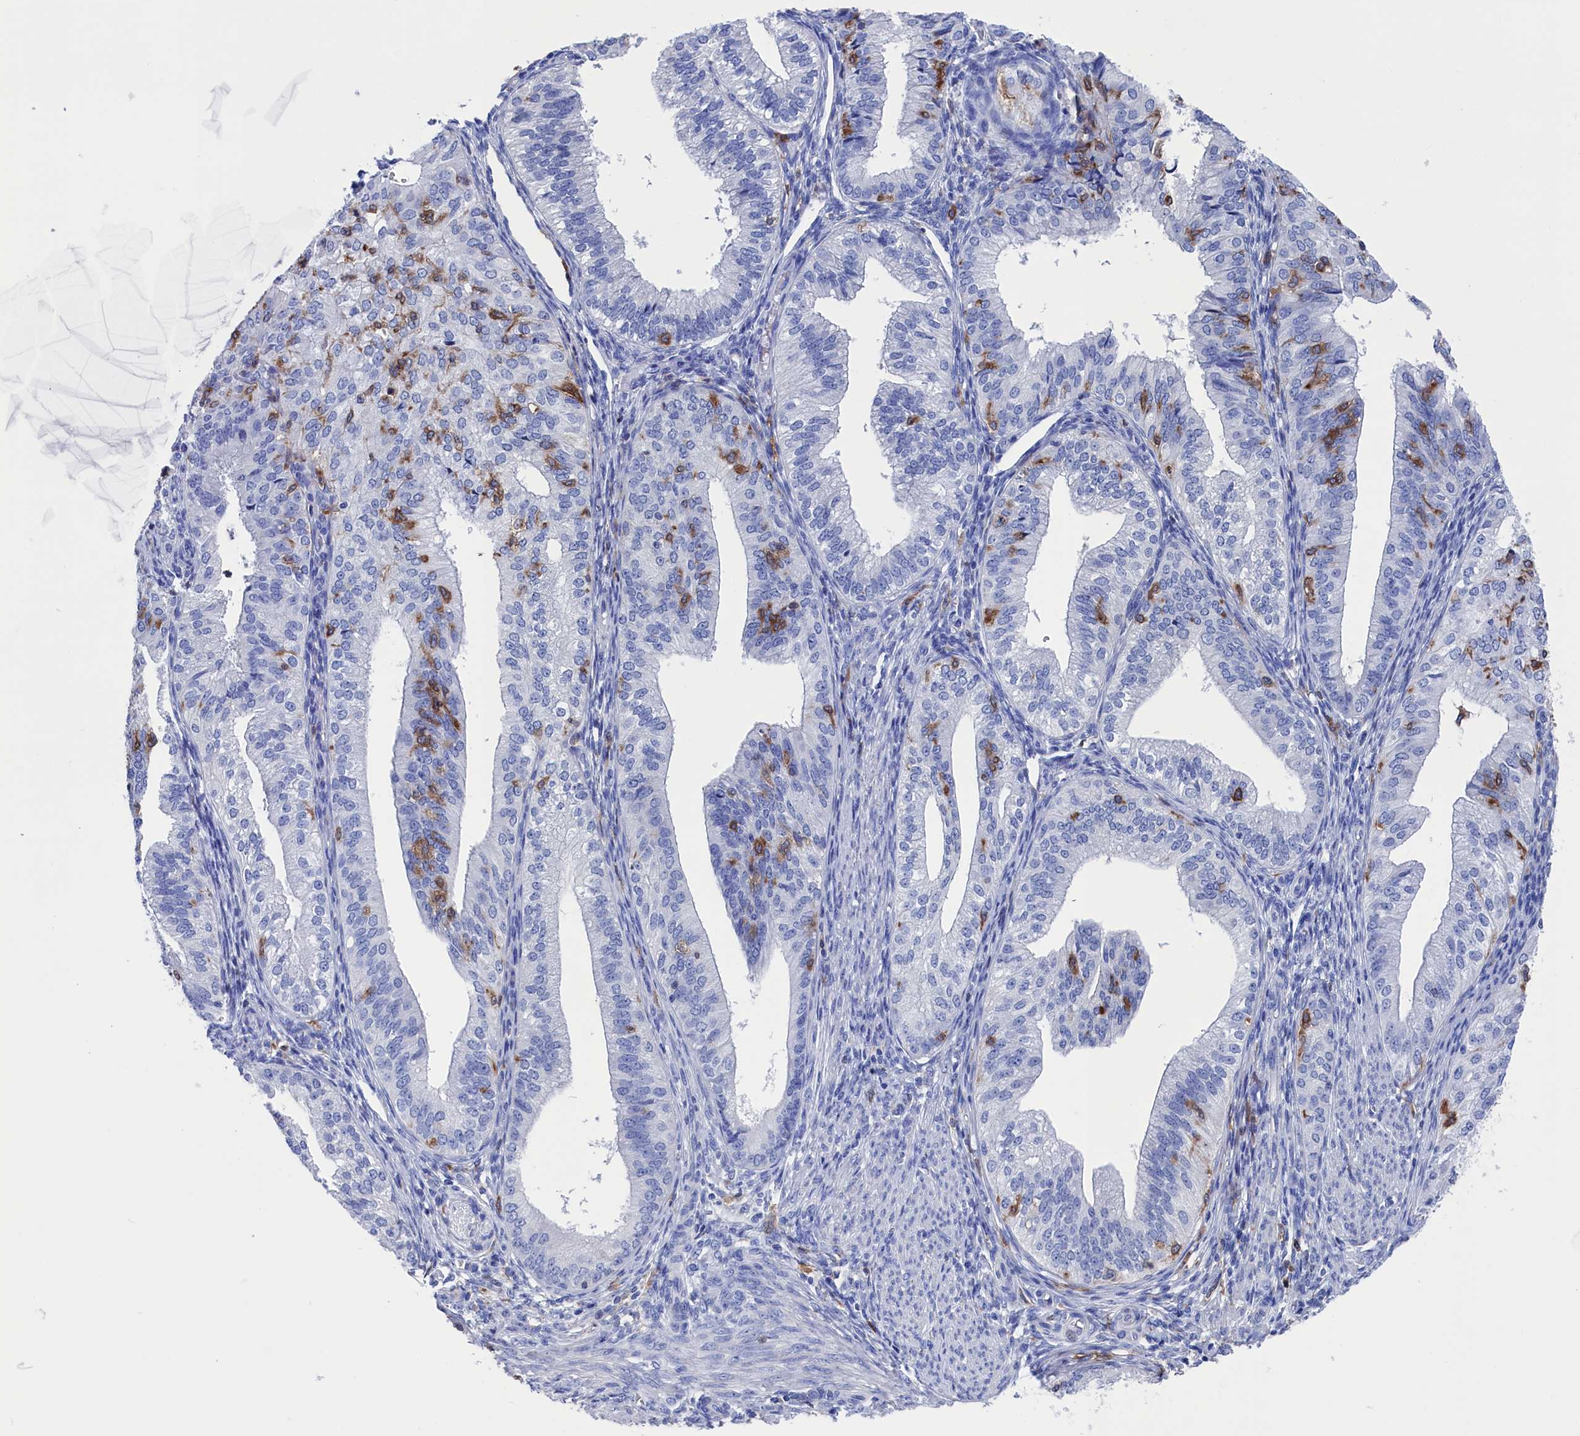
{"staining": {"intensity": "negative", "quantity": "none", "location": "none"}, "tissue": "endometrial cancer", "cell_type": "Tumor cells", "image_type": "cancer", "snomed": [{"axis": "morphology", "description": "Adenocarcinoma, NOS"}, {"axis": "topography", "description": "Endometrium"}], "caption": "Micrograph shows no protein positivity in tumor cells of endometrial cancer tissue.", "gene": "TYROBP", "patient": {"sex": "female", "age": 50}}